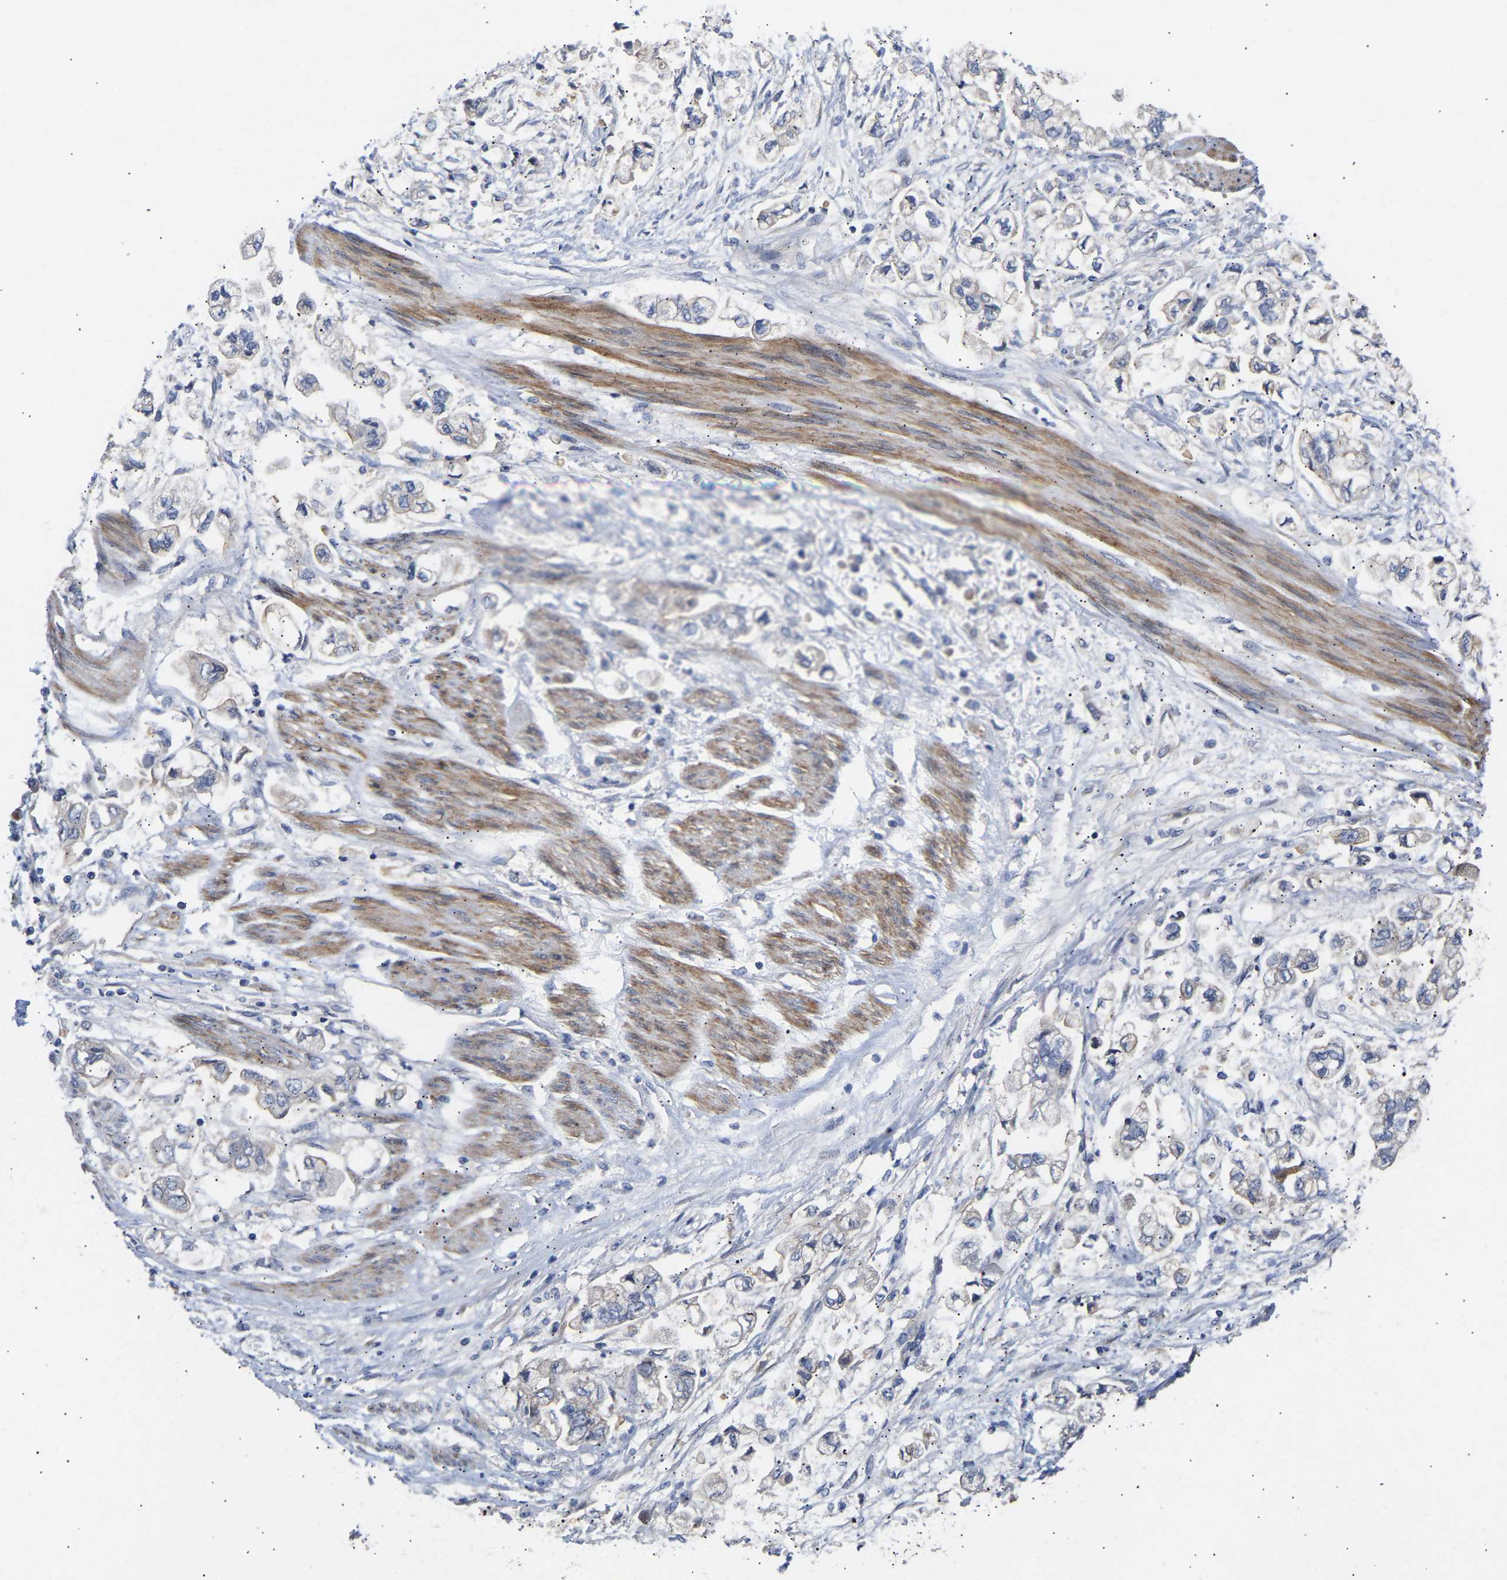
{"staining": {"intensity": "negative", "quantity": "none", "location": "none"}, "tissue": "stomach cancer", "cell_type": "Tumor cells", "image_type": "cancer", "snomed": [{"axis": "morphology", "description": "Normal tissue, NOS"}, {"axis": "morphology", "description": "Adenocarcinoma, NOS"}, {"axis": "topography", "description": "Stomach"}], "caption": "This is an IHC histopathology image of human stomach cancer. There is no positivity in tumor cells.", "gene": "KASH5", "patient": {"sex": "male", "age": 62}}